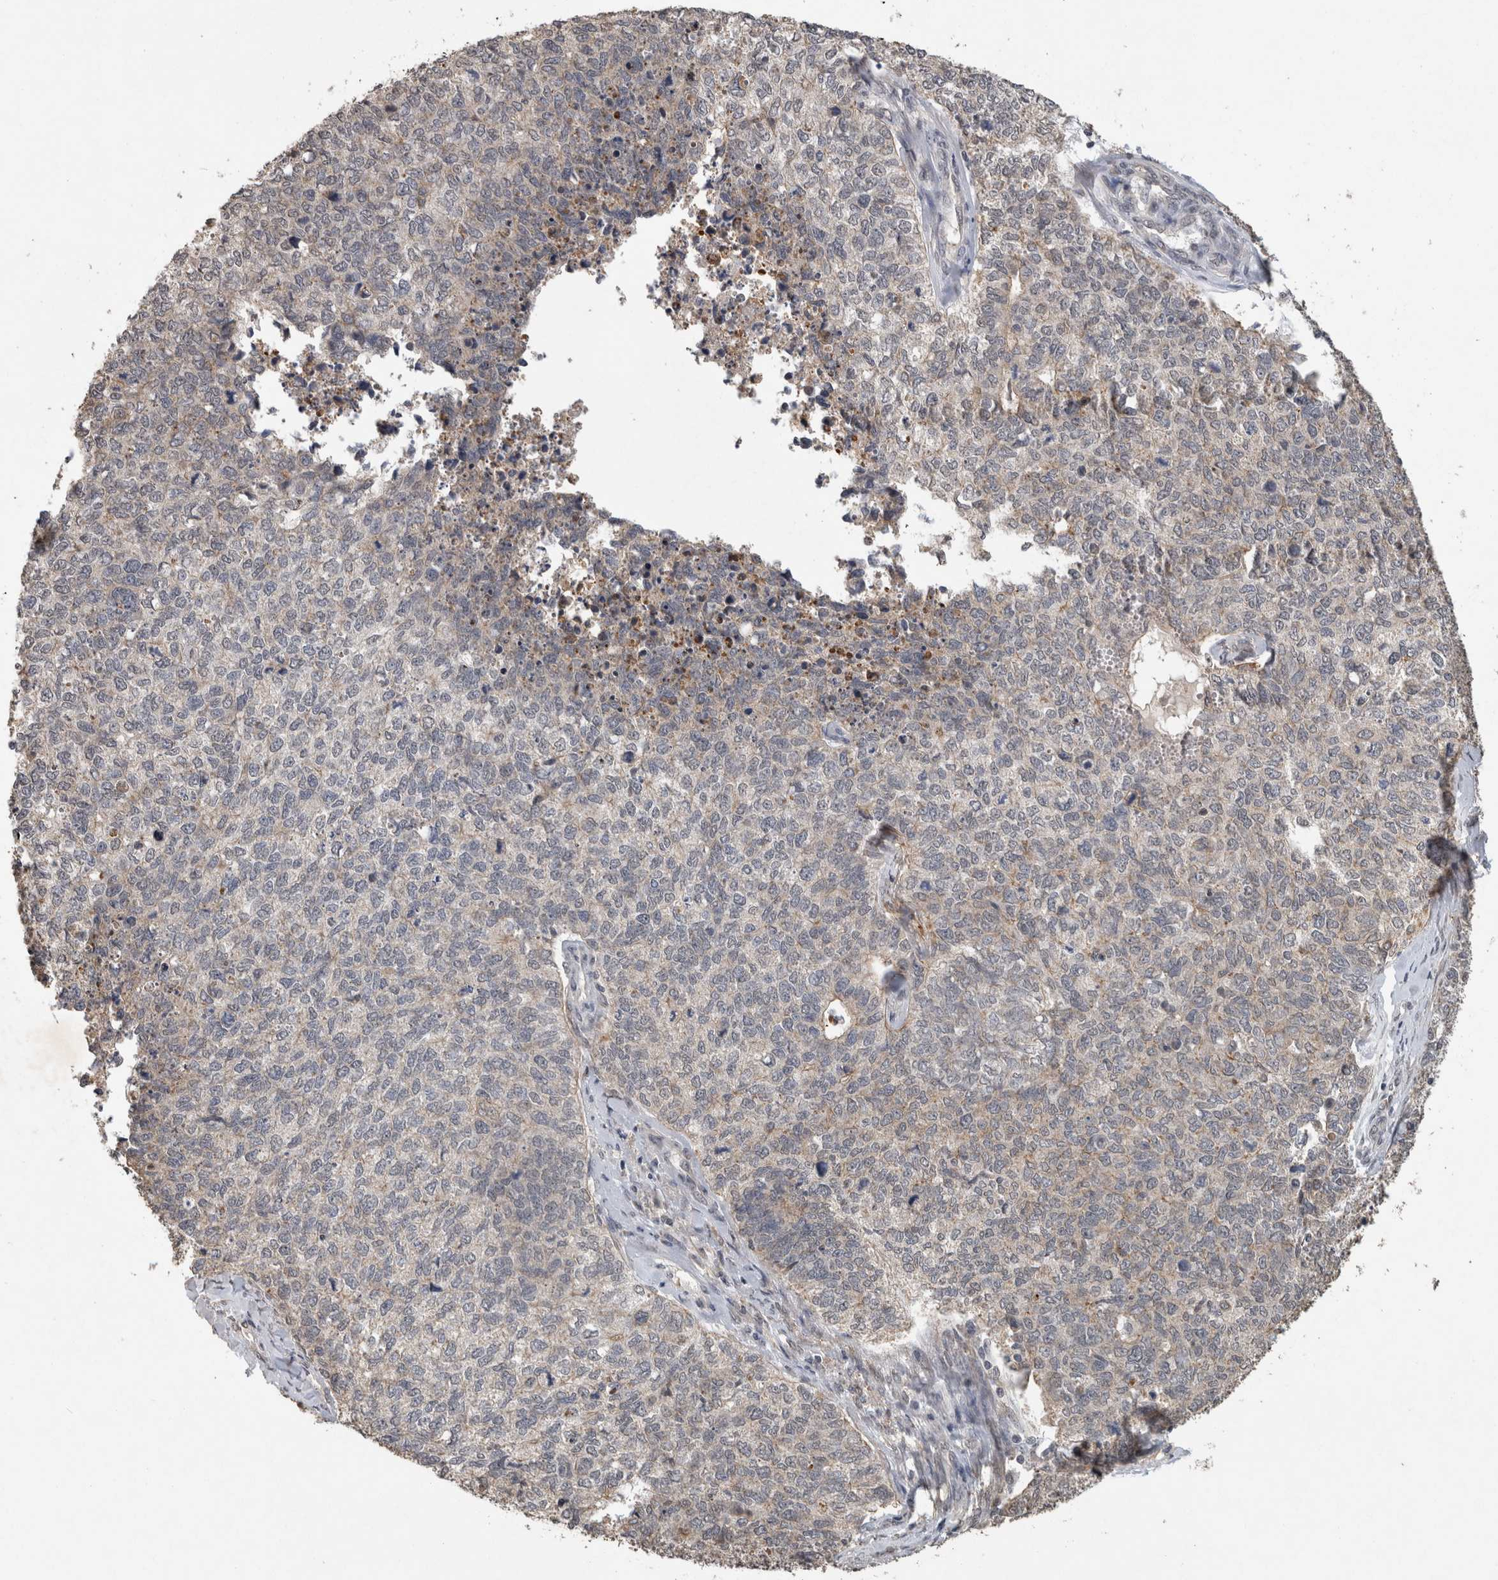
{"staining": {"intensity": "negative", "quantity": "none", "location": "none"}, "tissue": "cervical cancer", "cell_type": "Tumor cells", "image_type": "cancer", "snomed": [{"axis": "morphology", "description": "Squamous cell carcinoma, NOS"}, {"axis": "topography", "description": "Cervix"}], "caption": "DAB (3,3'-diaminobenzidine) immunohistochemical staining of human squamous cell carcinoma (cervical) shows no significant staining in tumor cells.", "gene": "RHPN1", "patient": {"sex": "female", "age": 63}}